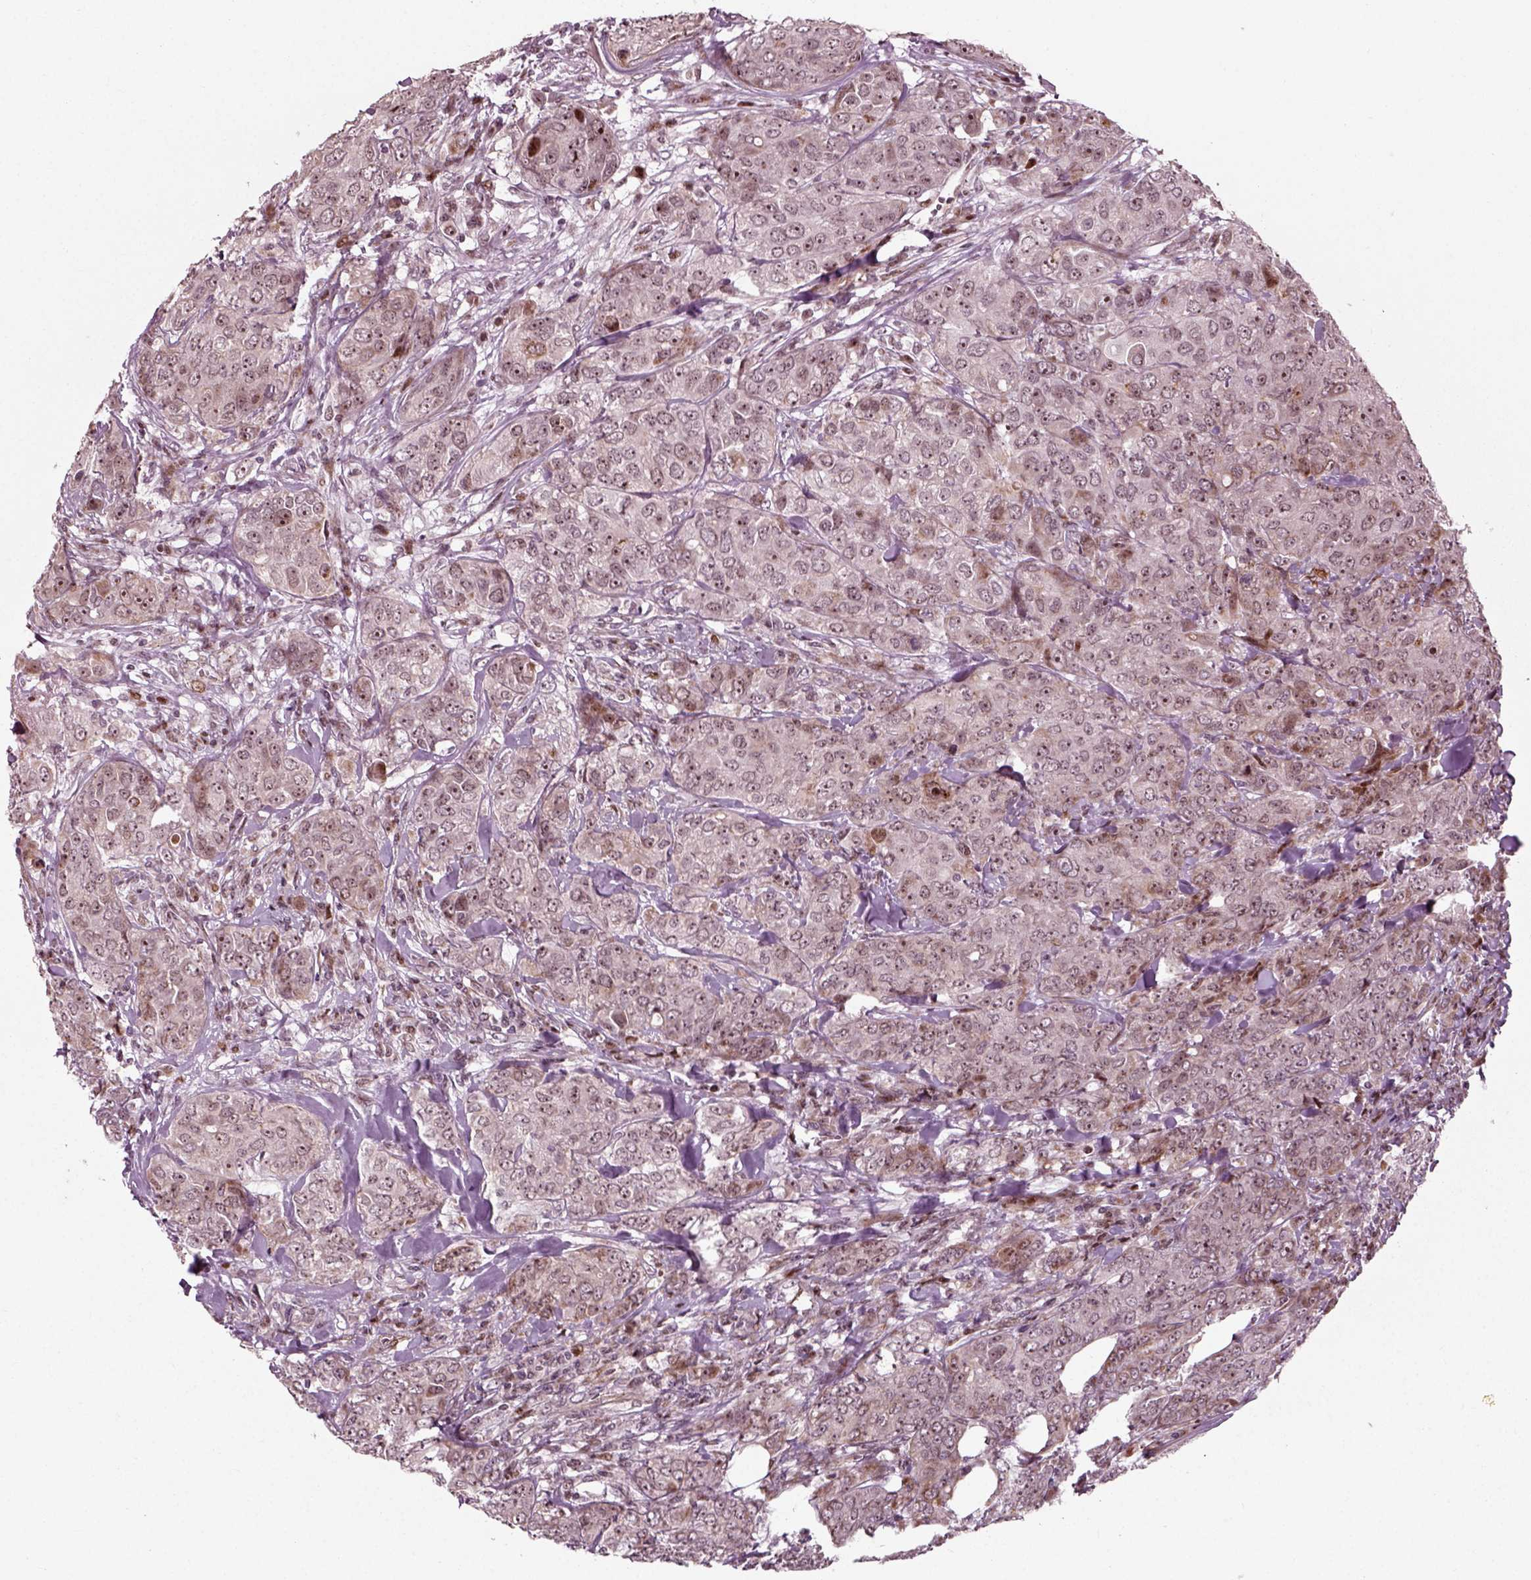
{"staining": {"intensity": "moderate", "quantity": "<25%", "location": "cytoplasmic/membranous"}, "tissue": "breast cancer", "cell_type": "Tumor cells", "image_type": "cancer", "snomed": [{"axis": "morphology", "description": "Duct carcinoma"}, {"axis": "topography", "description": "Breast"}], "caption": "Immunohistochemistry (IHC) image of human infiltrating ductal carcinoma (breast) stained for a protein (brown), which displays low levels of moderate cytoplasmic/membranous staining in about <25% of tumor cells.", "gene": "CDC14A", "patient": {"sex": "female", "age": 43}}